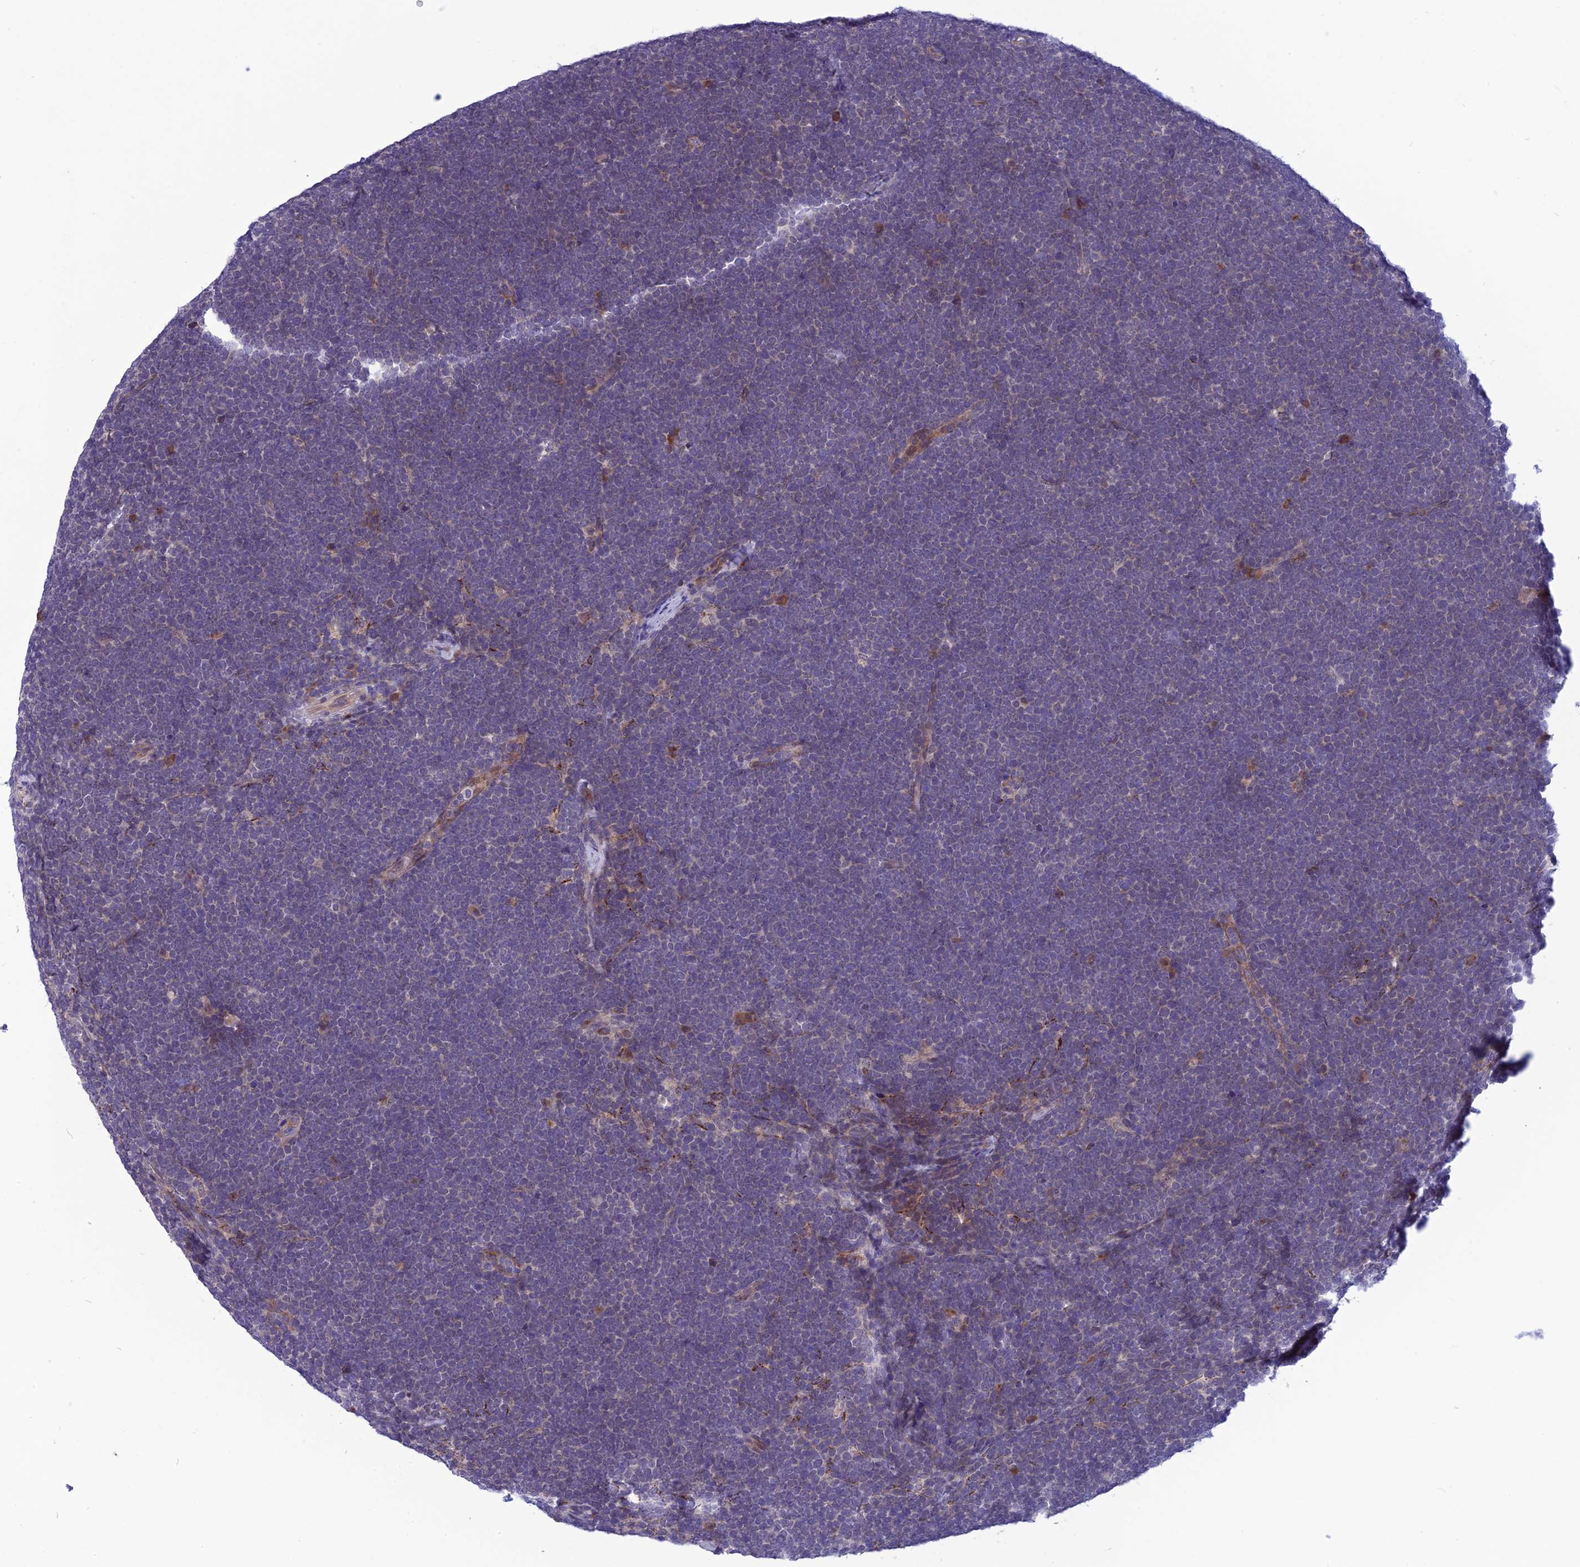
{"staining": {"intensity": "negative", "quantity": "none", "location": "none"}, "tissue": "lymphoma", "cell_type": "Tumor cells", "image_type": "cancer", "snomed": [{"axis": "morphology", "description": "Malignant lymphoma, non-Hodgkin's type, High grade"}, {"axis": "topography", "description": "Lymph node"}], "caption": "DAB immunohistochemical staining of lymphoma demonstrates no significant staining in tumor cells.", "gene": "PSMF1", "patient": {"sex": "male", "age": 13}}